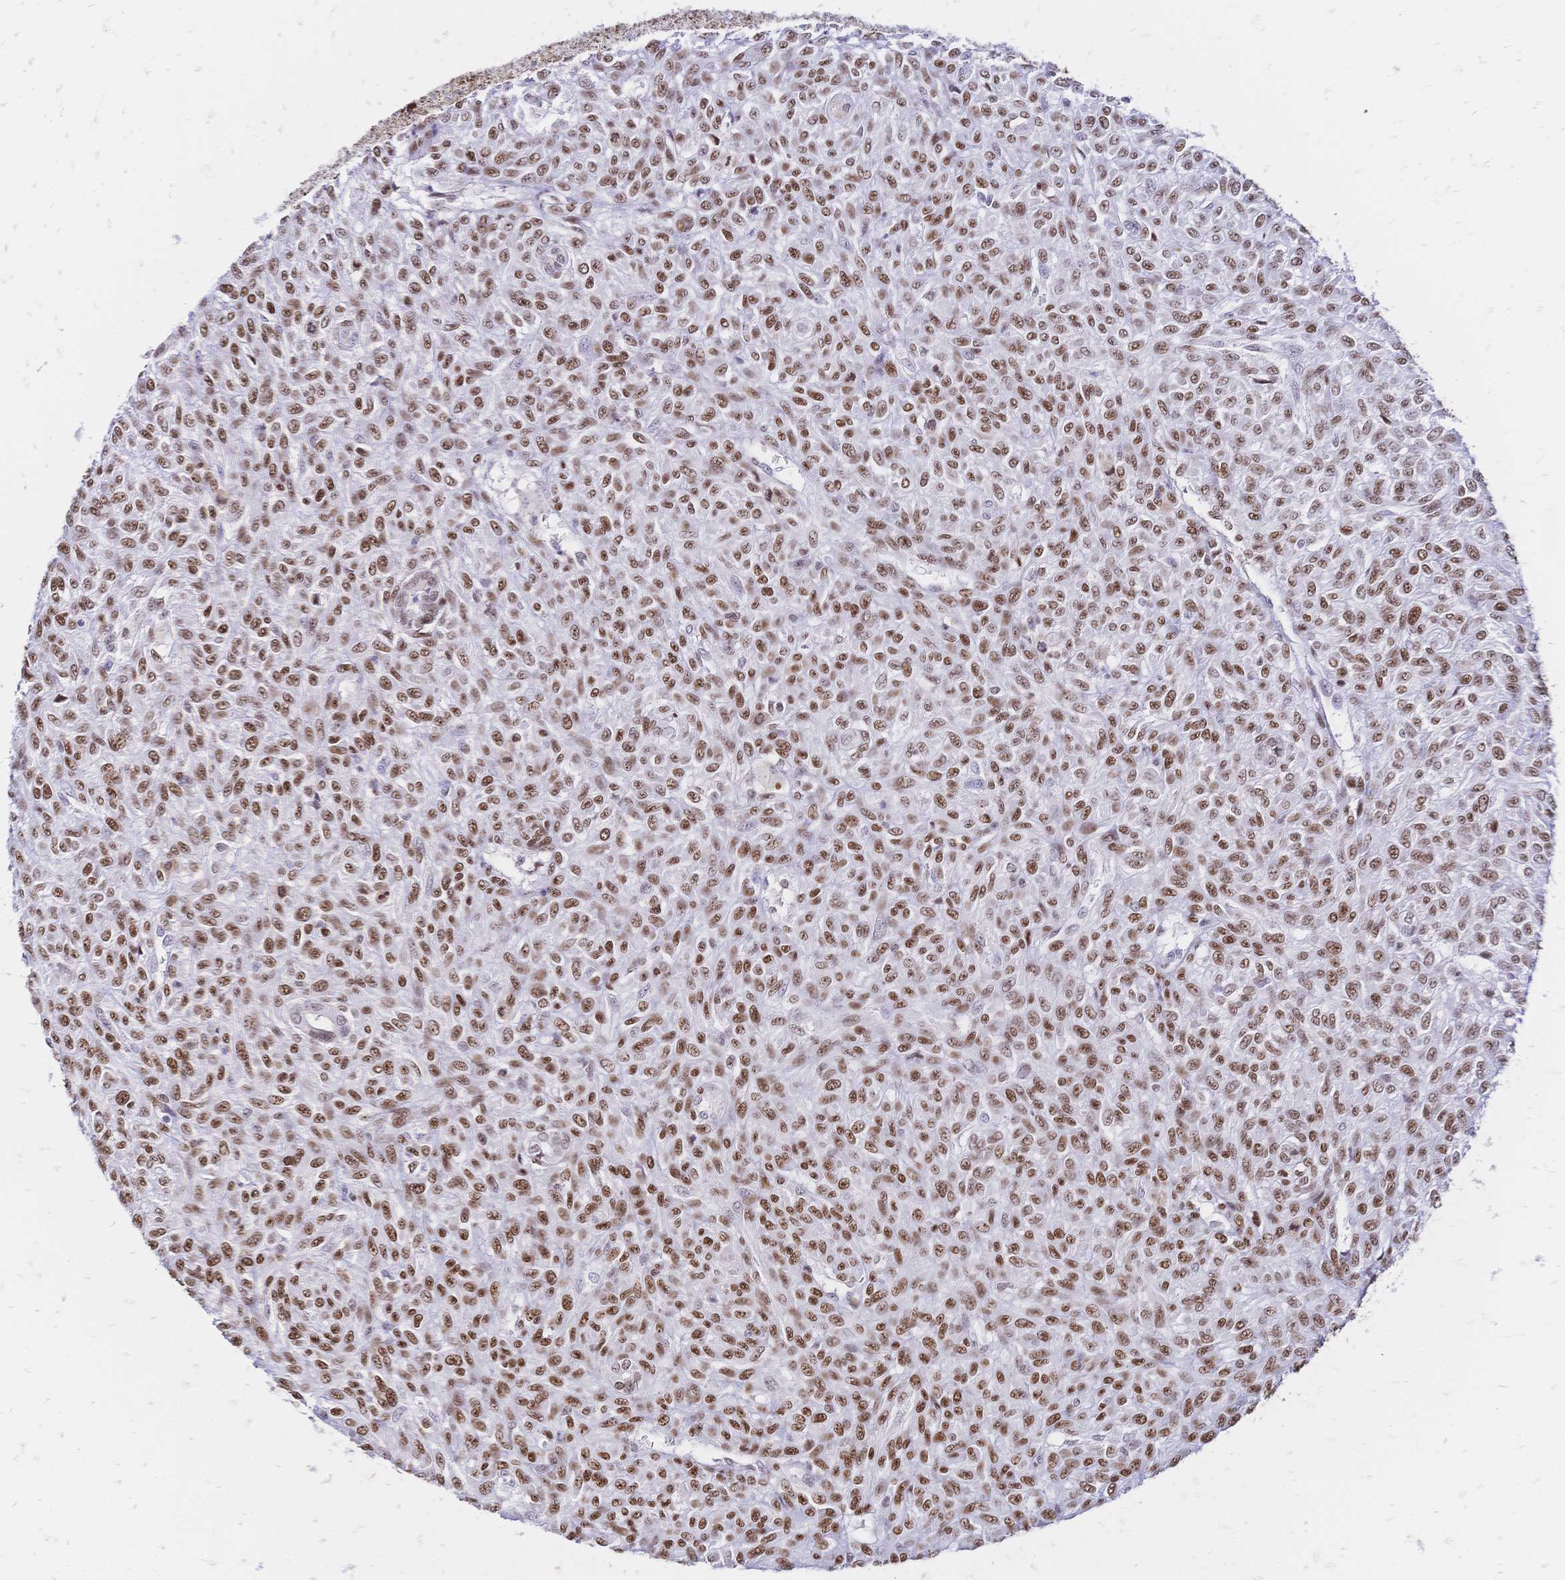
{"staining": {"intensity": "moderate", "quantity": ">75%", "location": "nuclear"}, "tissue": "renal cancer", "cell_type": "Tumor cells", "image_type": "cancer", "snomed": [{"axis": "morphology", "description": "Adenocarcinoma, NOS"}, {"axis": "topography", "description": "Kidney"}], "caption": "There is medium levels of moderate nuclear staining in tumor cells of renal adenocarcinoma, as demonstrated by immunohistochemical staining (brown color).", "gene": "NFIC", "patient": {"sex": "male", "age": 58}}